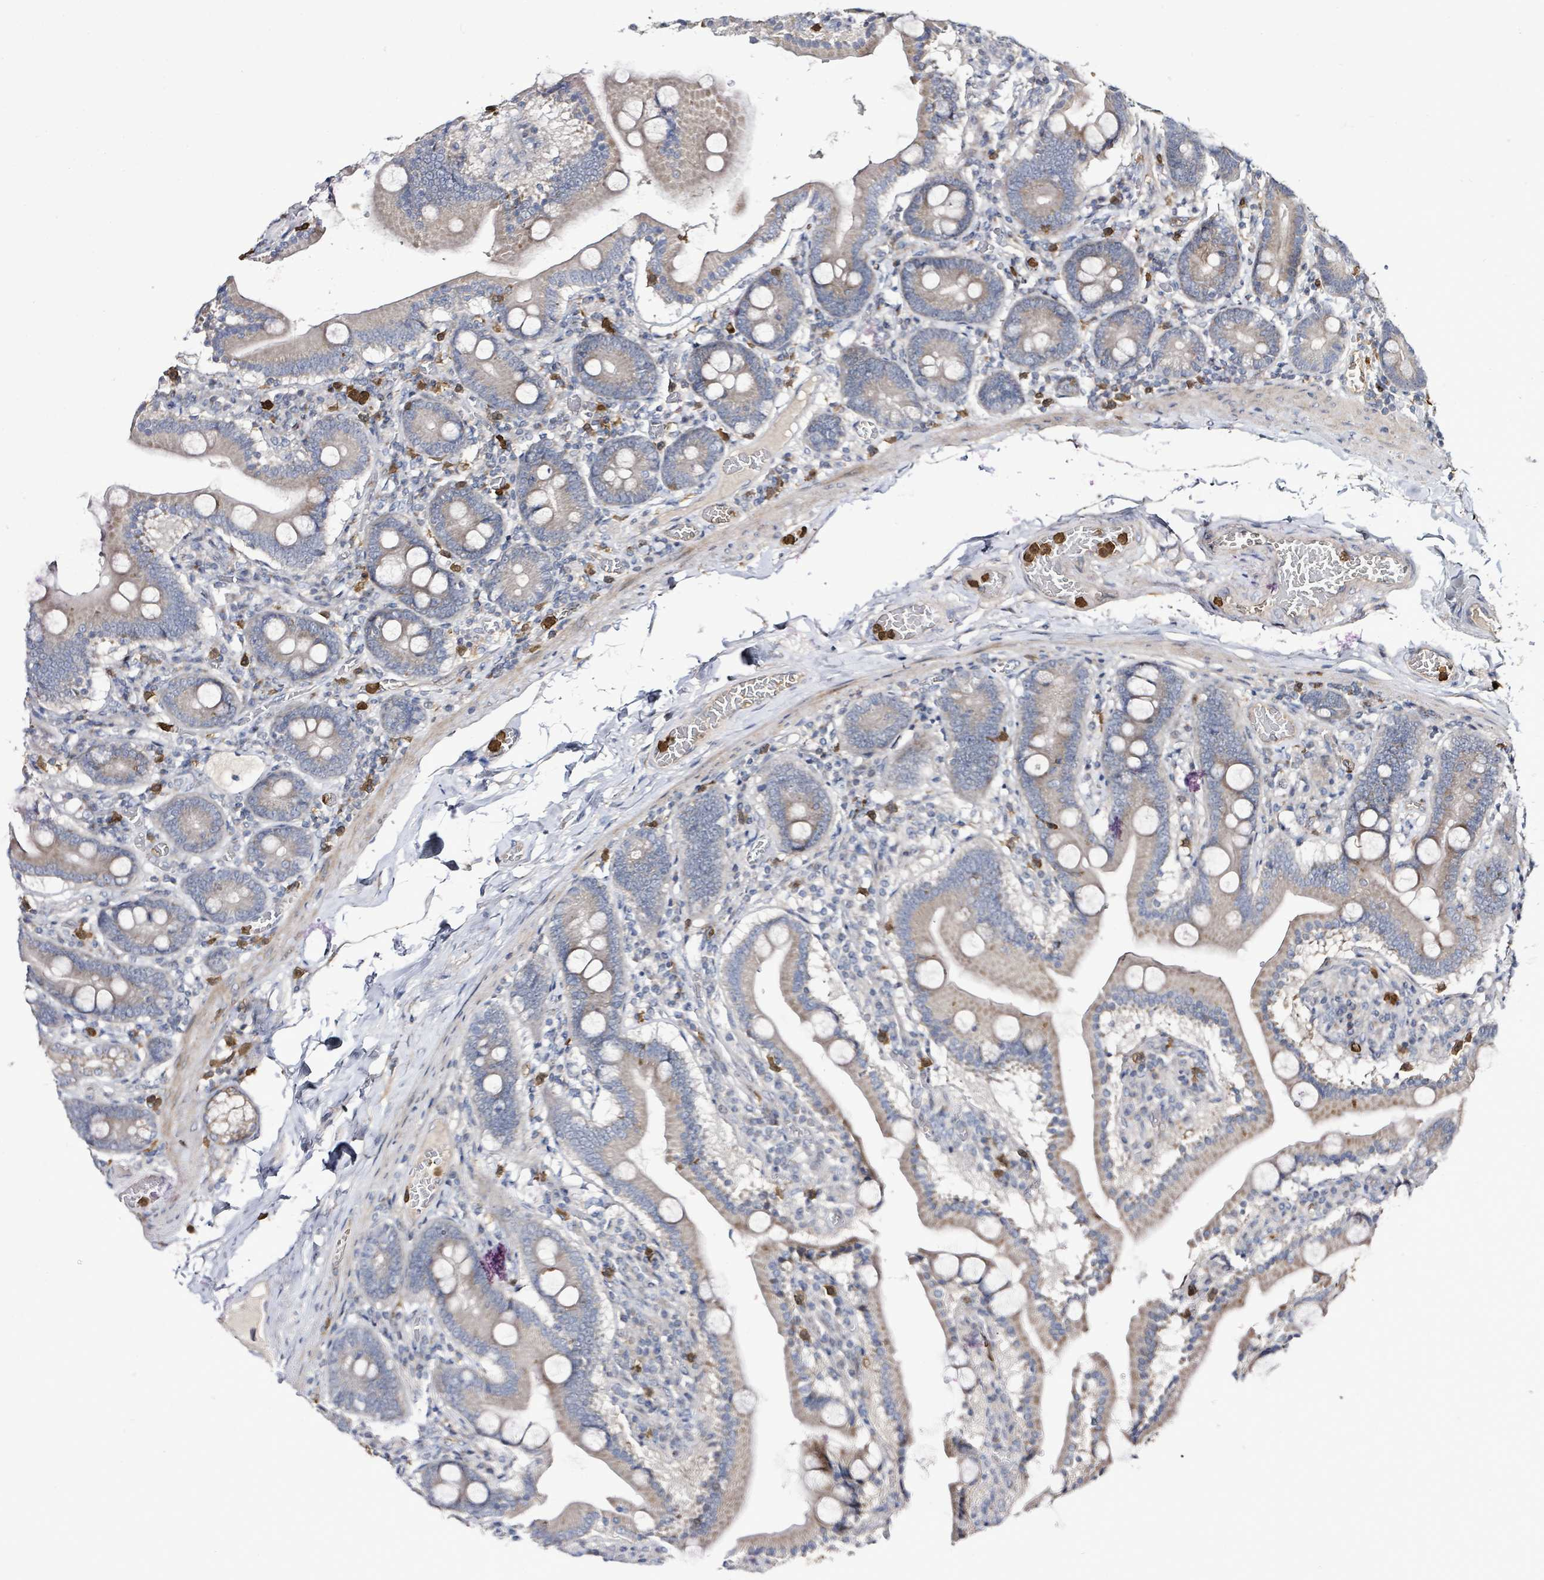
{"staining": {"intensity": "weak", "quantity": "25%-75%", "location": "cytoplasmic/membranous"}, "tissue": "duodenum", "cell_type": "Glandular cells", "image_type": "normal", "snomed": [{"axis": "morphology", "description": "Normal tissue, NOS"}, {"axis": "topography", "description": "Duodenum"}], "caption": "The photomicrograph shows a brown stain indicating the presence of a protein in the cytoplasmic/membranous of glandular cells in duodenum. (Brightfield microscopy of DAB IHC at high magnification).", "gene": "FAM210A", "patient": {"sex": "male", "age": 55}}